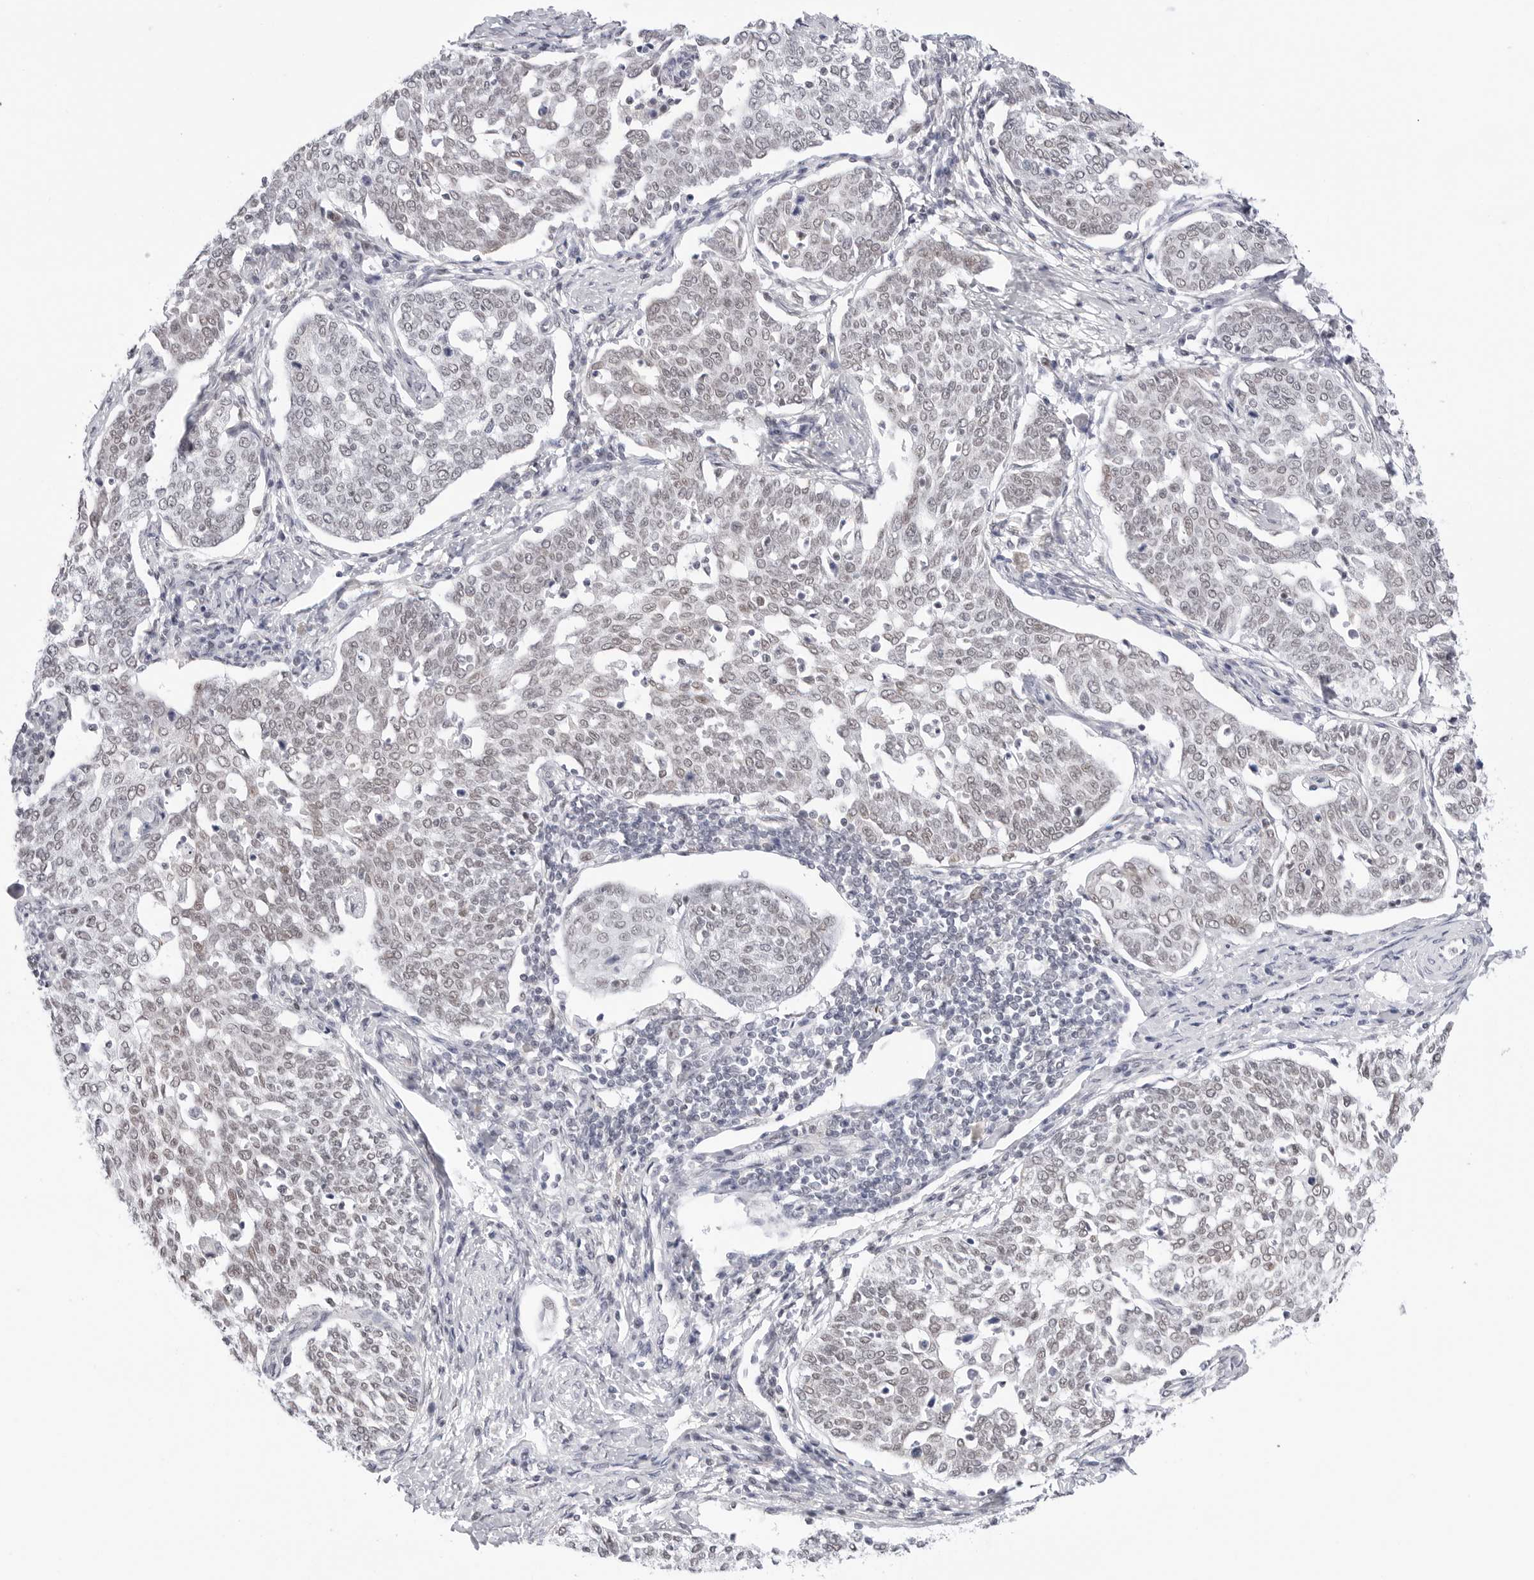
{"staining": {"intensity": "weak", "quantity": "<25%", "location": "nuclear"}, "tissue": "cervical cancer", "cell_type": "Tumor cells", "image_type": "cancer", "snomed": [{"axis": "morphology", "description": "Squamous cell carcinoma, NOS"}, {"axis": "topography", "description": "Cervix"}], "caption": "Immunohistochemical staining of human squamous cell carcinoma (cervical) demonstrates no significant staining in tumor cells.", "gene": "C1orf162", "patient": {"sex": "female", "age": 34}}